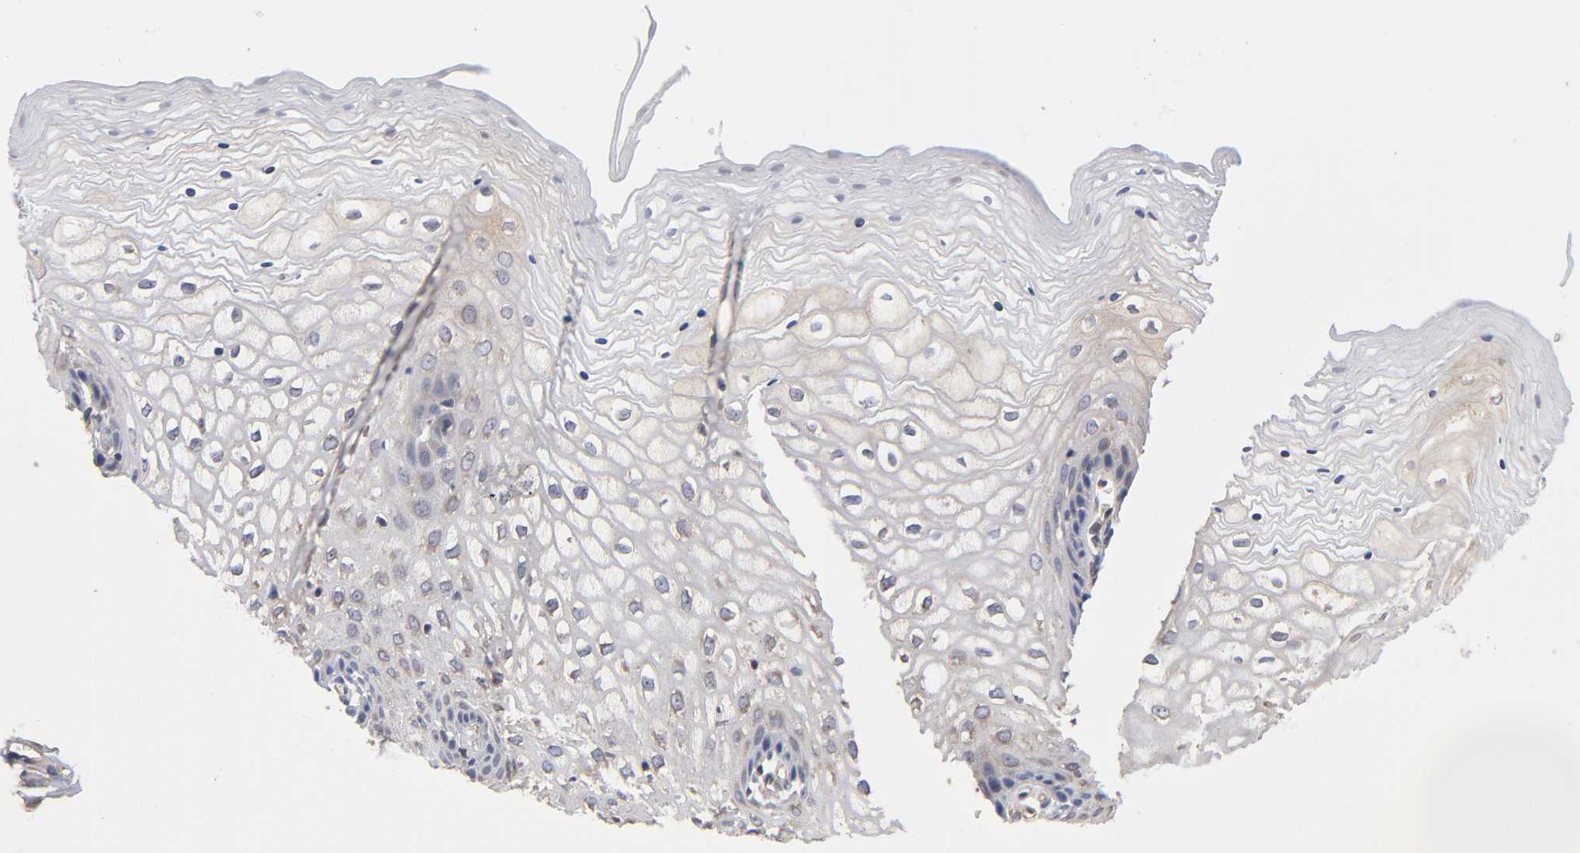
{"staining": {"intensity": "weak", "quantity": "<25%", "location": "cytoplasmic/membranous"}, "tissue": "vagina", "cell_type": "Squamous epithelial cells", "image_type": "normal", "snomed": [{"axis": "morphology", "description": "Normal tissue, NOS"}, {"axis": "topography", "description": "Vagina"}], "caption": "DAB immunohistochemical staining of unremarkable human vagina displays no significant staining in squamous epithelial cells.", "gene": "STRN3", "patient": {"sex": "female", "age": 34}}